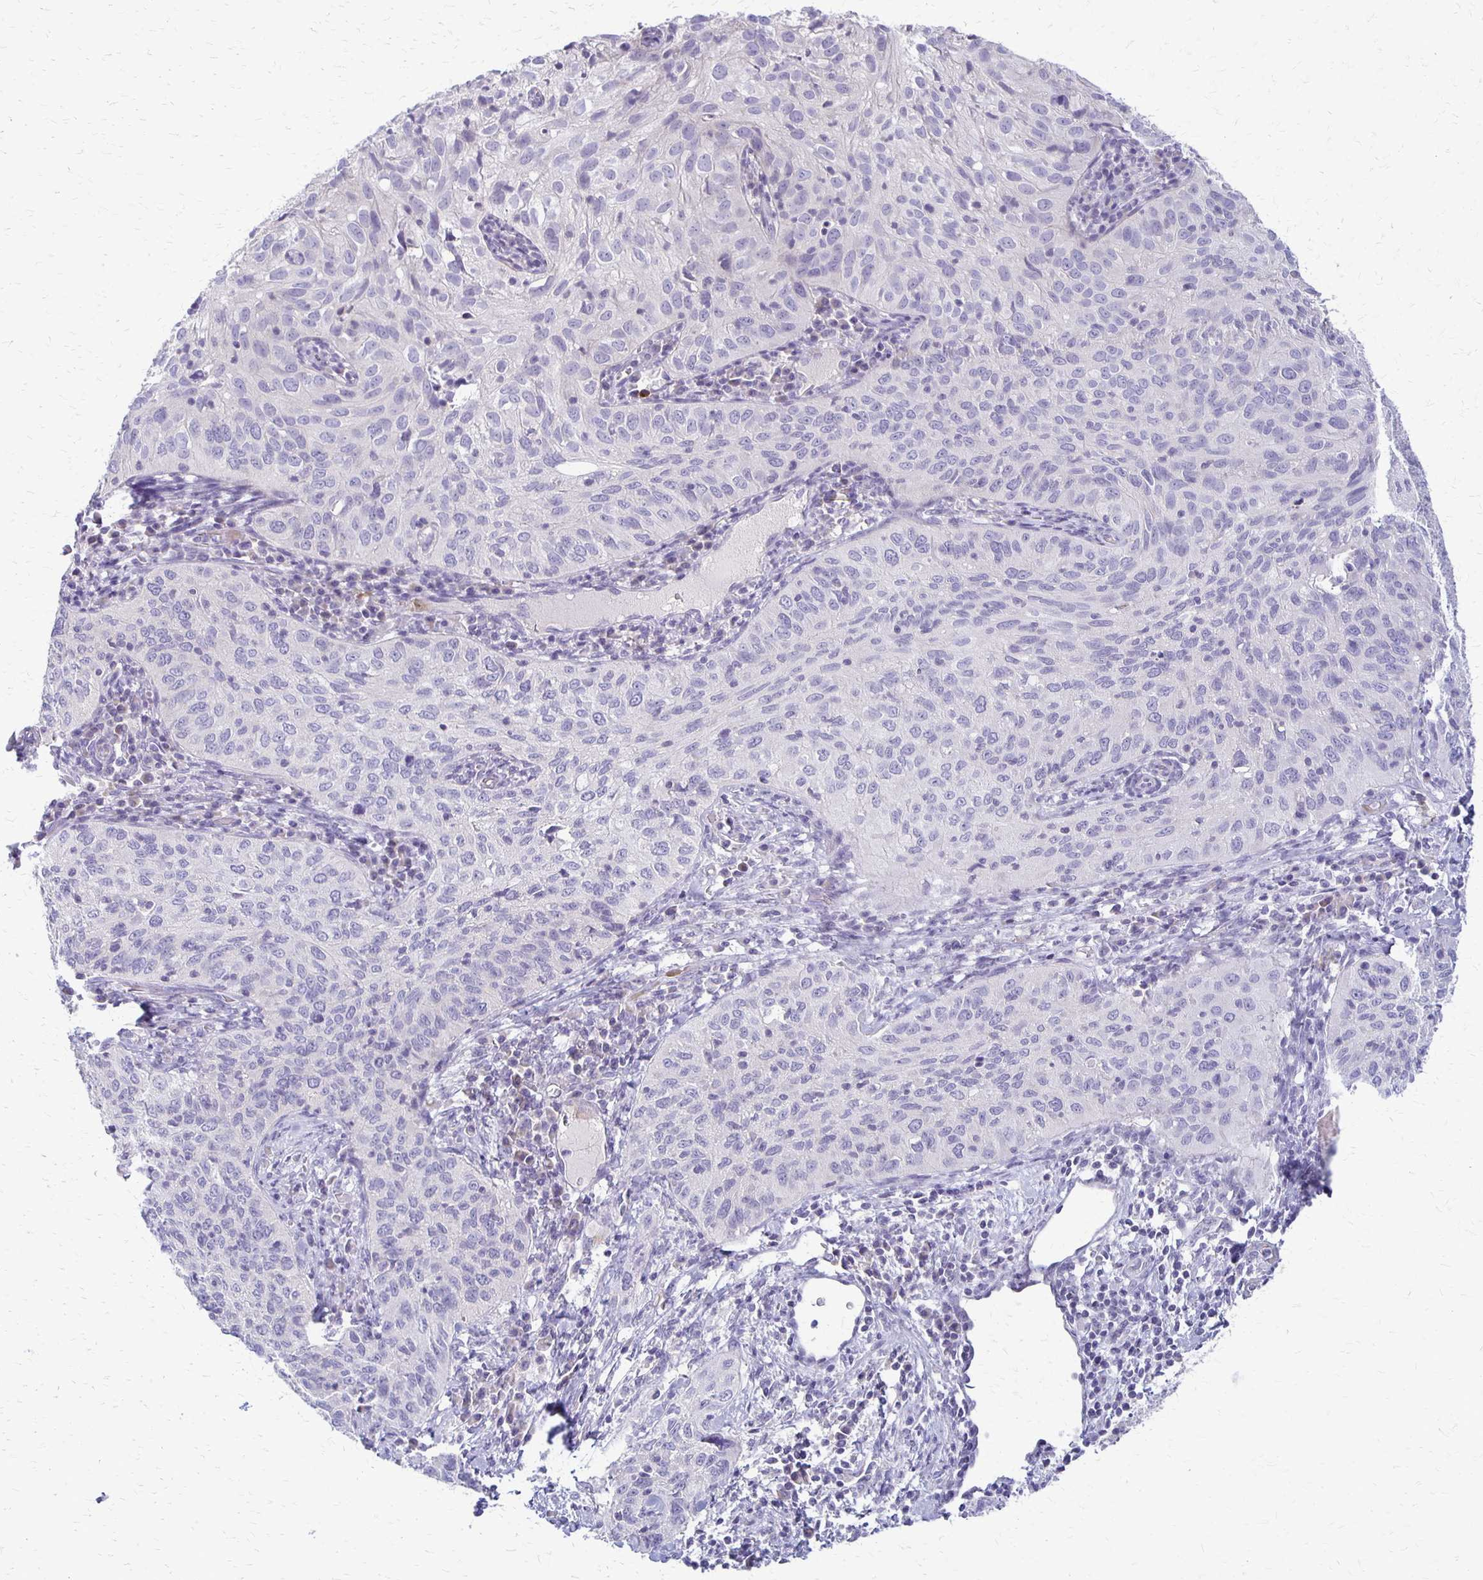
{"staining": {"intensity": "negative", "quantity": "none", "location": "none"}, "tissue": "cervical cancer", "cell_type": "Tumor cells", "image_type": "cancer", "snomed": [{"axis": "morphology", "description": "Squamous cell carcinoma, NOS"}, {"axis": "topography", "description": "Cervix"}], "caption": "High magnification brightfield microscopy of cervical squamous cell carcinoma stained with DAB (brown) and counterstained with hematoxylin (blue): tumor cells show no significant expression. Nuclei are stained in blue.", "gene": "RHOC", "patient": {"sex": "female", "age": 52}}